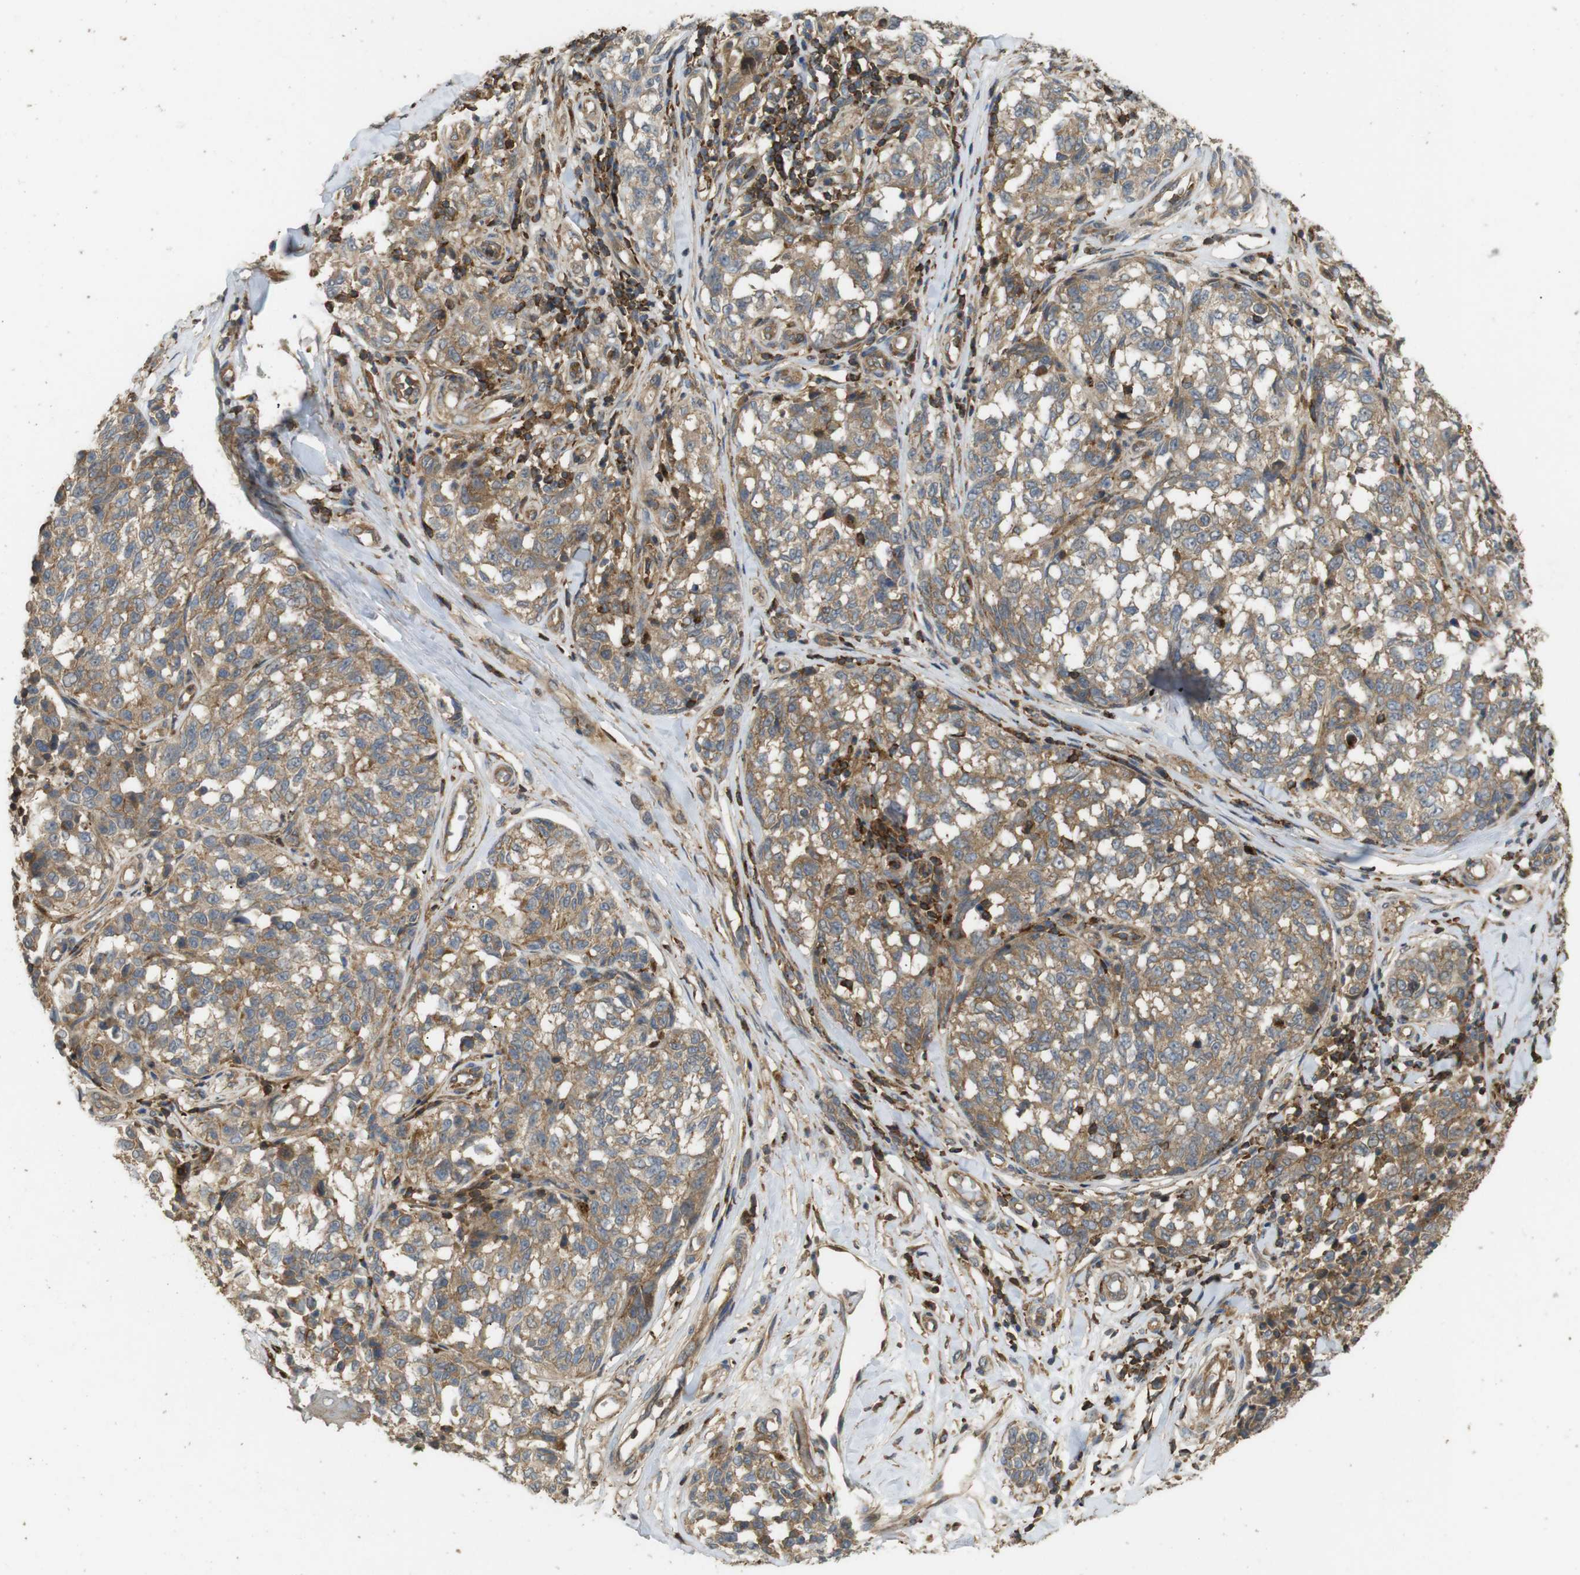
{"staining": {"intensity": "moderate", "quantity": ">75%", "location": "cytoplasmic/membranous"}, "tissue": "melanoma", "cell_type": "Tumor cells", "image_type": "cancer", "snomed": [{"axis": "morphology", "description": "Malignant melanoma, NOS"}, {"axis": "topography", "description": "Skin"}], "caption": "Approximately >75% of tumor cells in human melanoma reveal moderate cytoplasmic/membranous protein expression as visualized by brown immunohistochemical staining.", "gene": "KSR1", "patient": {"sex": "female", "age": 64}}